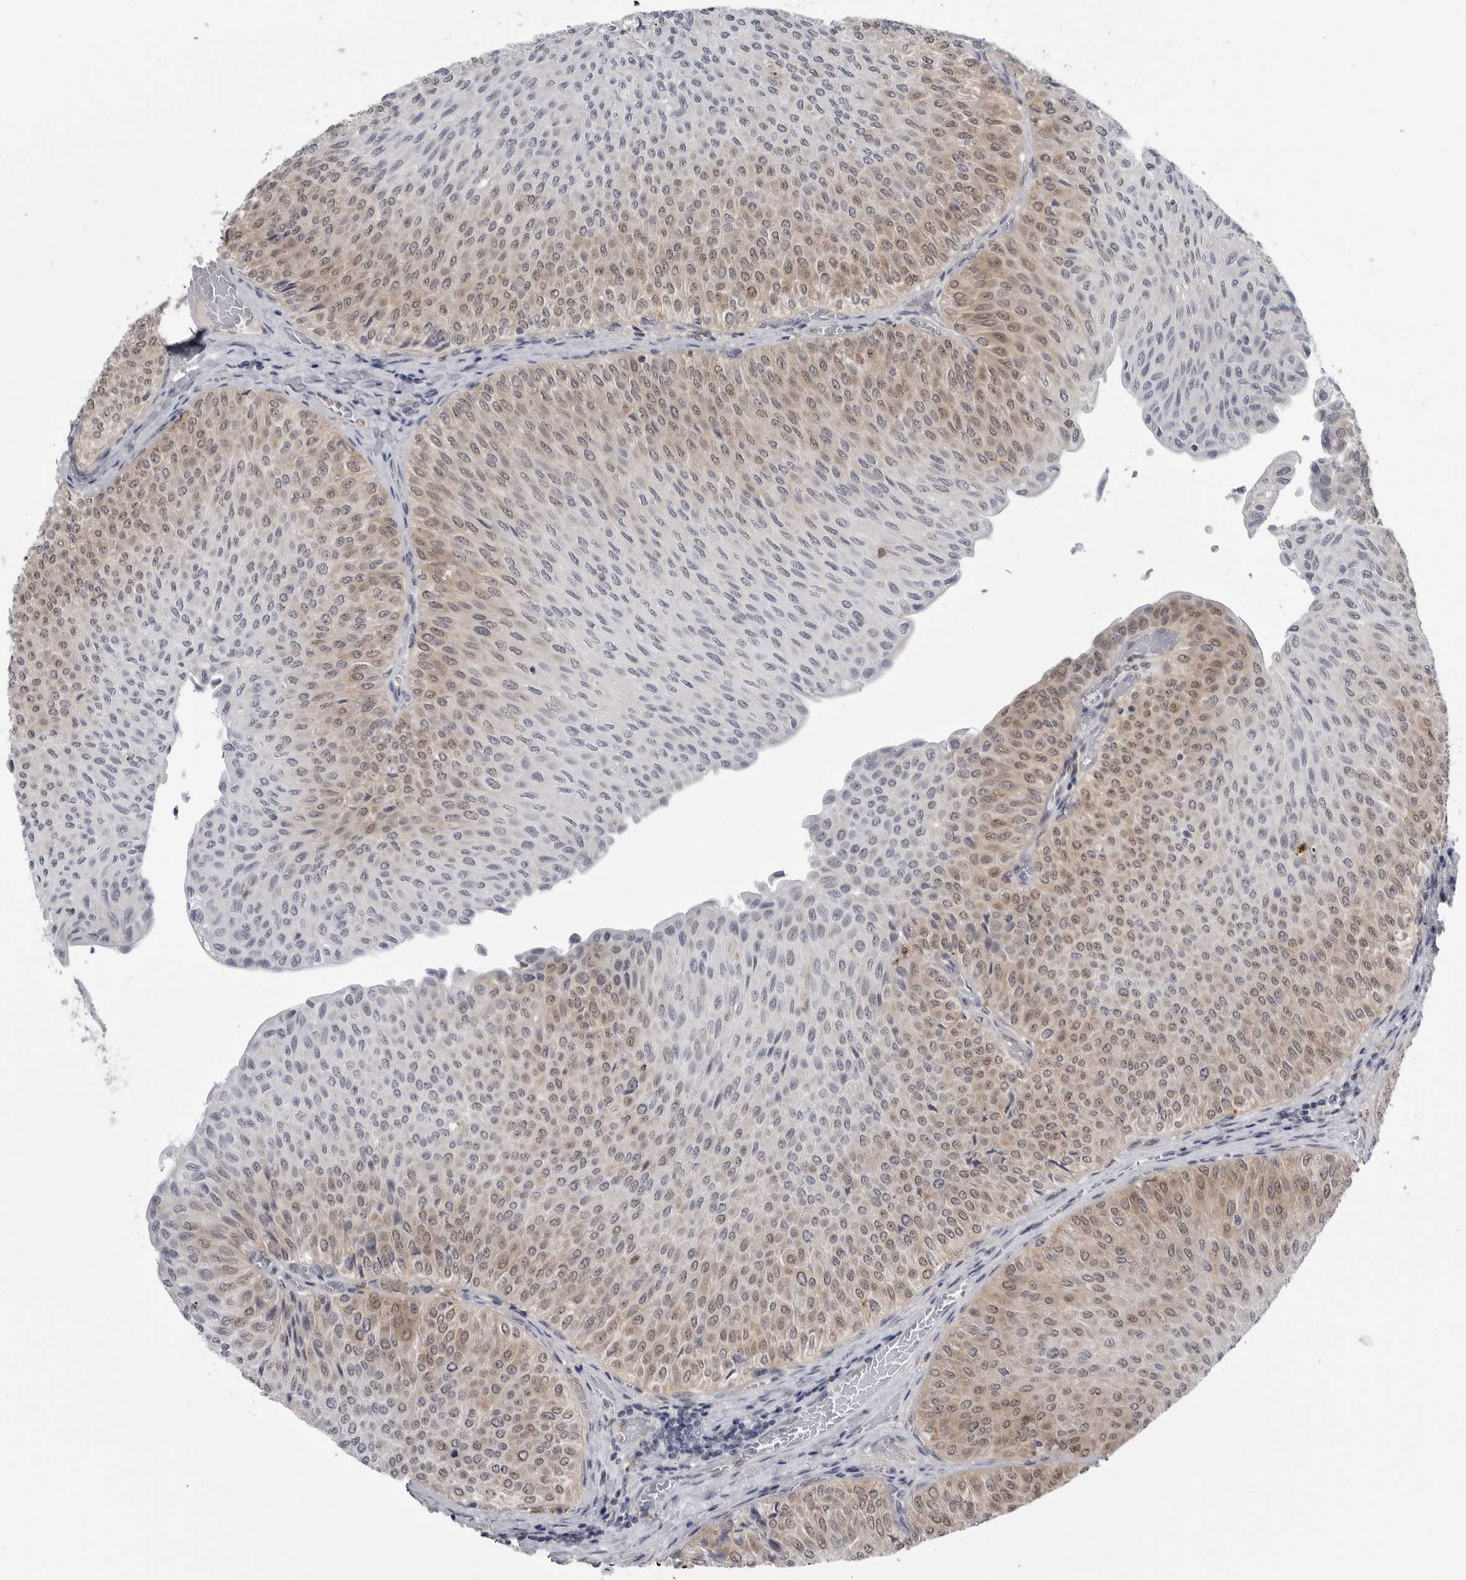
{"staining": {"intensity": "weak", "quantity": "25%-75%", "location": "cytoplasmic/membranous,nuclear"}, "tissue": "urothelial cancer", "cell_type": "Tumor cells", "image_type": "cancer", "snomed": [{"axis": "morphology", "description": "Urothelial carcinoma, Low grade"}, {"axis": "topography", "description": "Urinary bladder"}], "caption": "Immunohistochemical staining of urothelial cancer displays low levels of weak cytoplasmic/membranous and nuclear positivity in about 25%-75% of tumor cells.", "gene": "PNPO", "patient": {"sex": "male", "age": 78}}